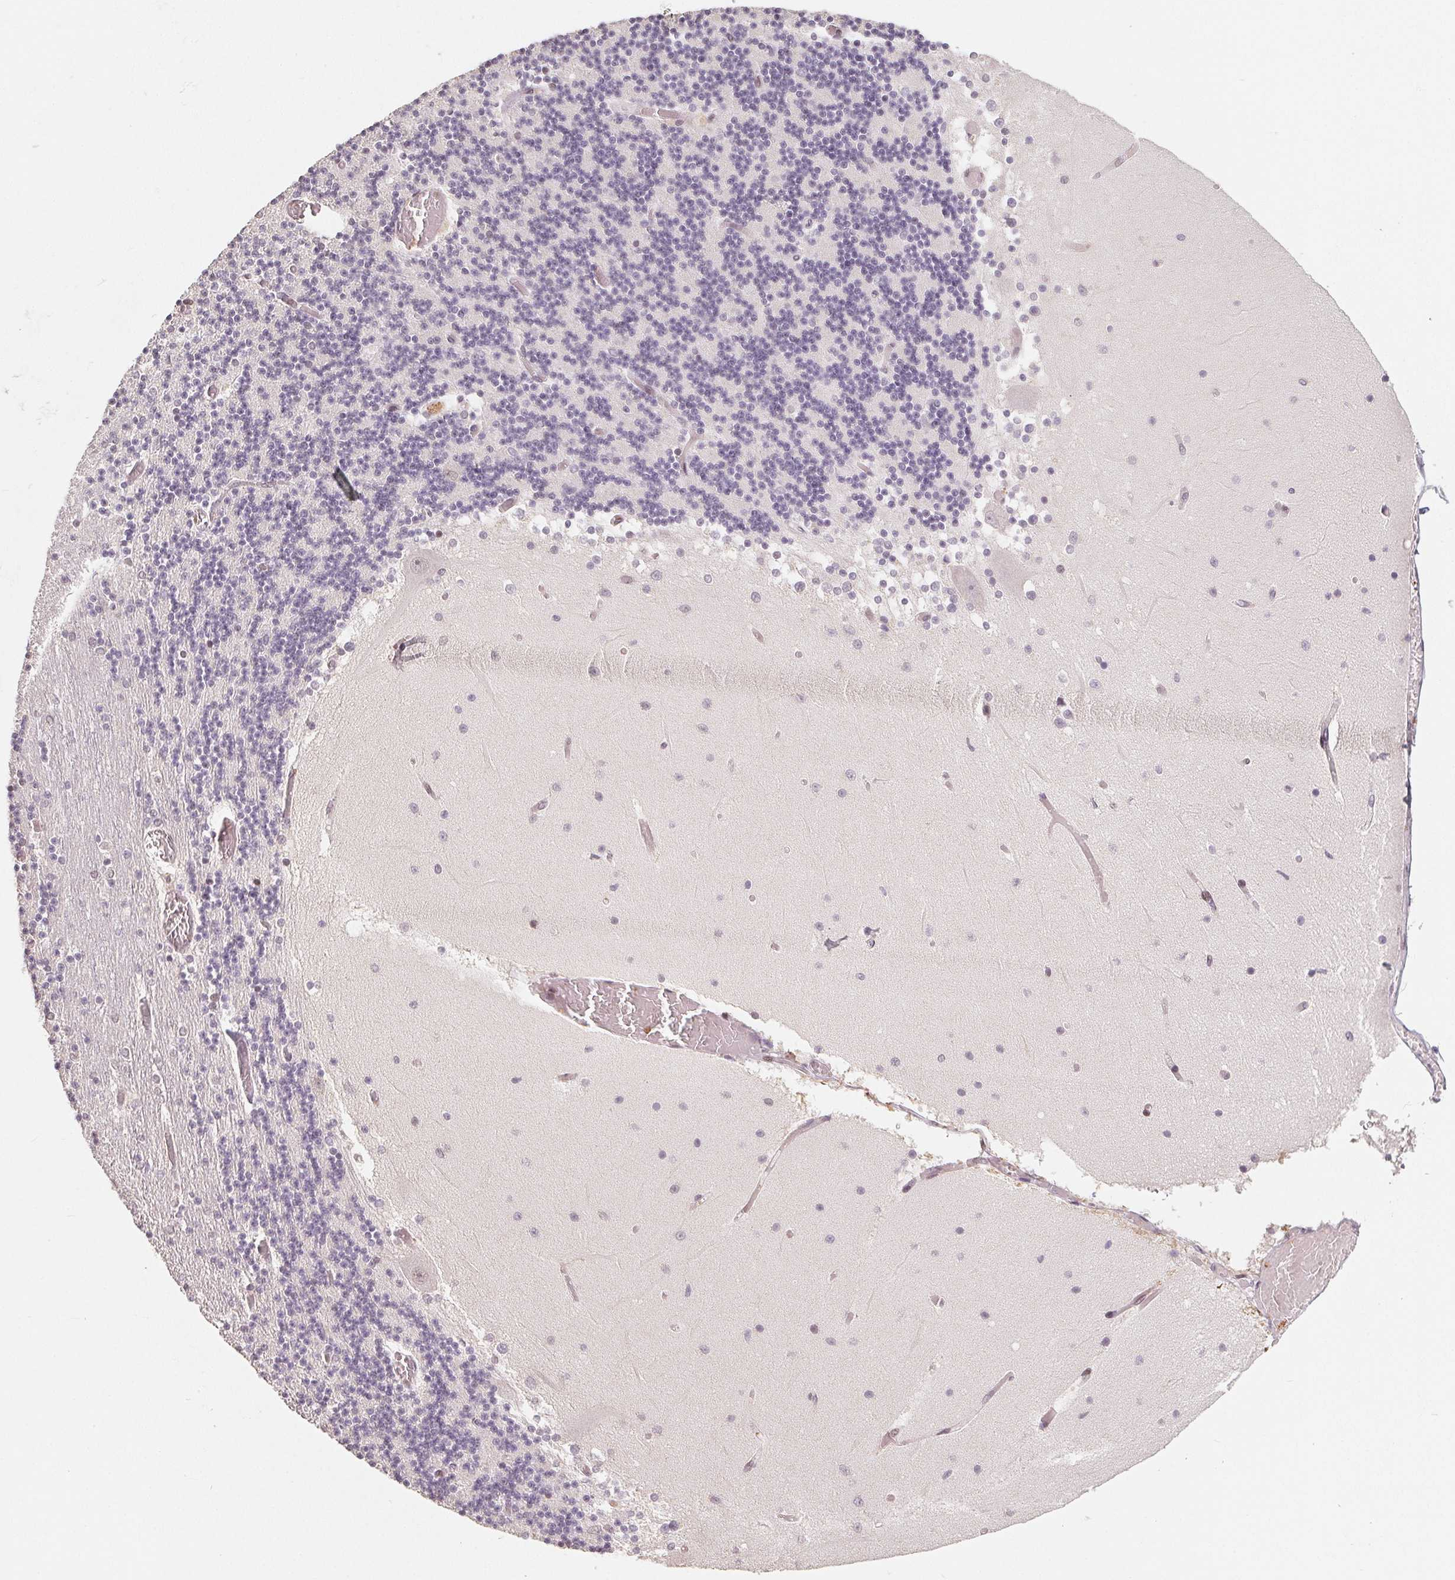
{"staining": {"intensity": "negative", "quantity": "none", "location": "none"}, "tissue": "cerebellum", "cell_type": "Cells in granular layer", "image_type": "normal", "snomed": [{"axis": "morphology", "description": "Normal tissue, NOS"}, {"axis": "topography", "description": "Cerebellum"}], "caption": "DAB immunohistochemical staining of normal cerebellum exhibits no significant staining in cells in granular layer. (Immunohistochemistry, brightfield microscopy, high magnification).", "gene": "CCDC138", "patient": {"sex": "female", "age": 28}}